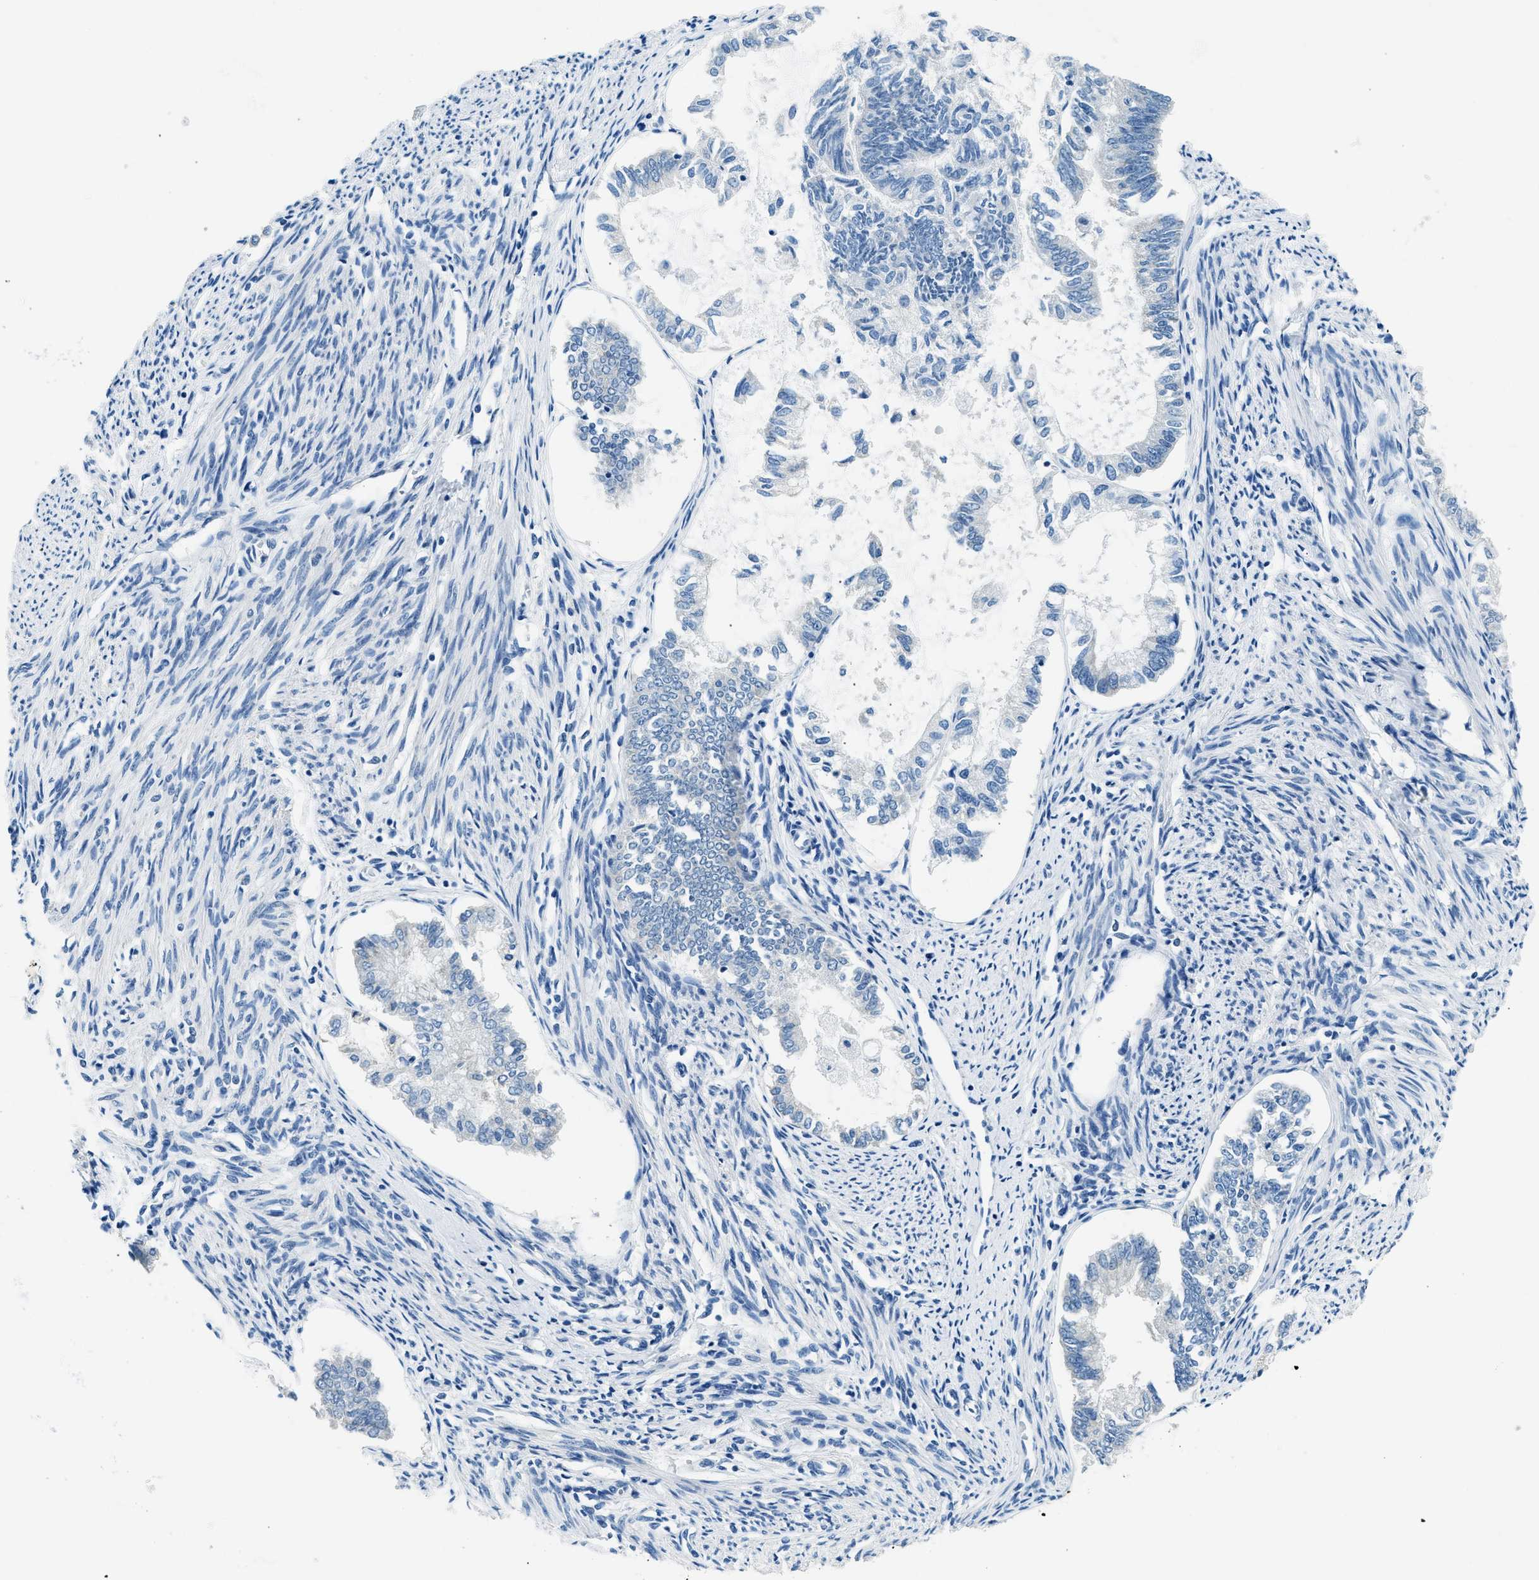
{"staining": {"intensity": "negative", "quantity": "none", "location": "none"}, "tissue": "endometrial cancer", "cell_type": "Tumor cells", "image_type": "cancer", "snomed": [{"axis": "morphology", "description": "Adenocarcinoma, NOS"}, {"axis": "topography", "description": "Endometrium"}], "caption": "Immunohistochemistry micrograph of neoplastic tissue: human endometrial adenocarcinoma stained with DAB (3,3'-diaminobenzidine) reveals no significant protein expression in tumor cells.", "gene": "CLDN18", "patient": {"sex": "female", "age": 86}}